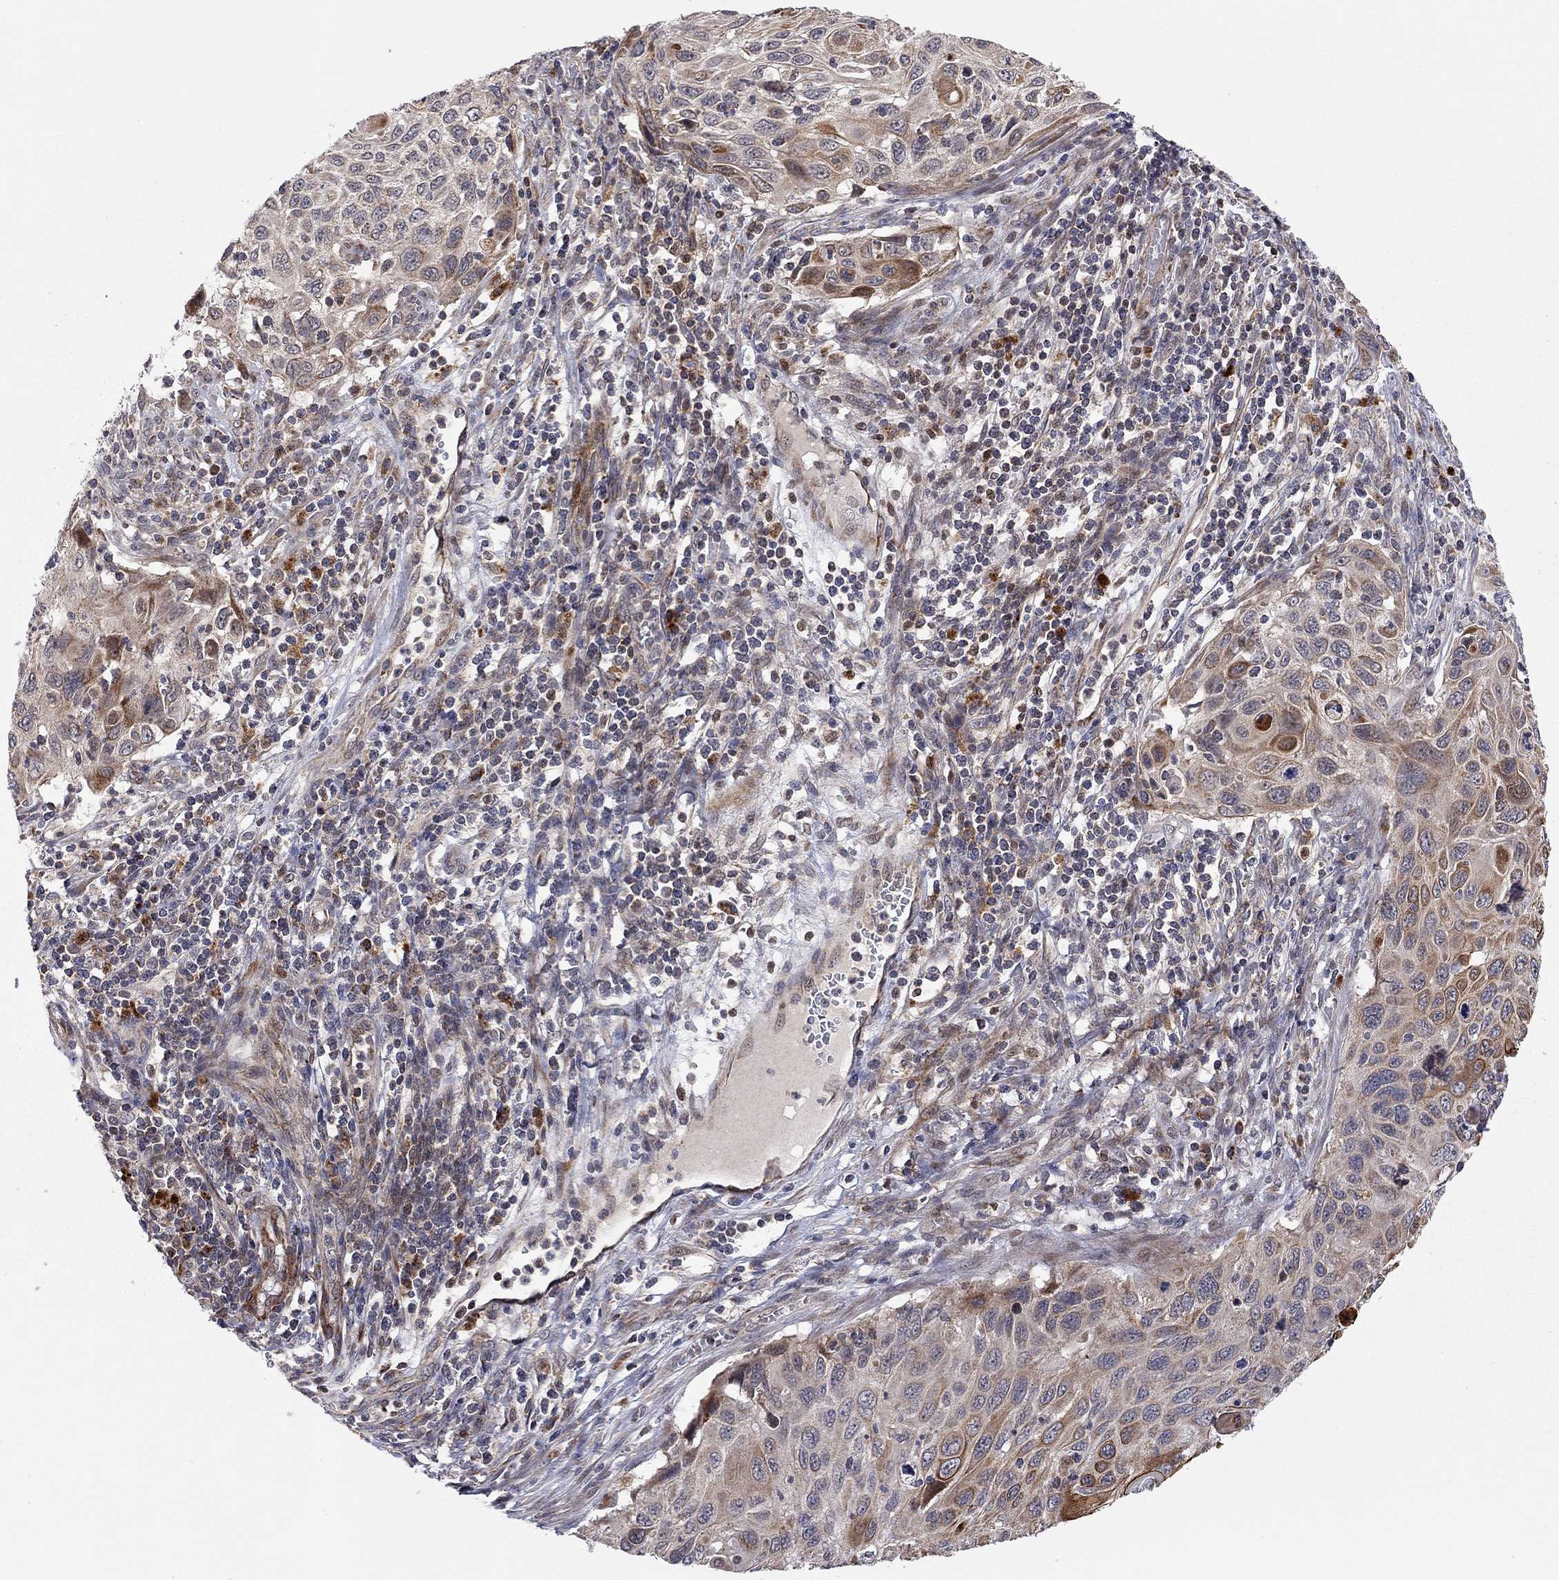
{"staining": {"intensity": "moderate", "quantity": "<25%", "location": "cytoplasmic/membranous"}, "tissue": "cervical cancer", "cell_type": "Tumor cells", "image_type": "cancer", "snomed": [{"axis": "morphology", "description": "Squamous cell carcinoma, NOS"}, {"axis": "topography", "description": "Cervix"}], "caption": "DAB immunohistochemical staining of cervical cancer (squamous cell carcinoma) reveals moderate cytoplasmic/membranous protein staining in approximately <25% of tumor cells.", "gene": "IDS", "patient": {"sex": "female", "age": 70}}